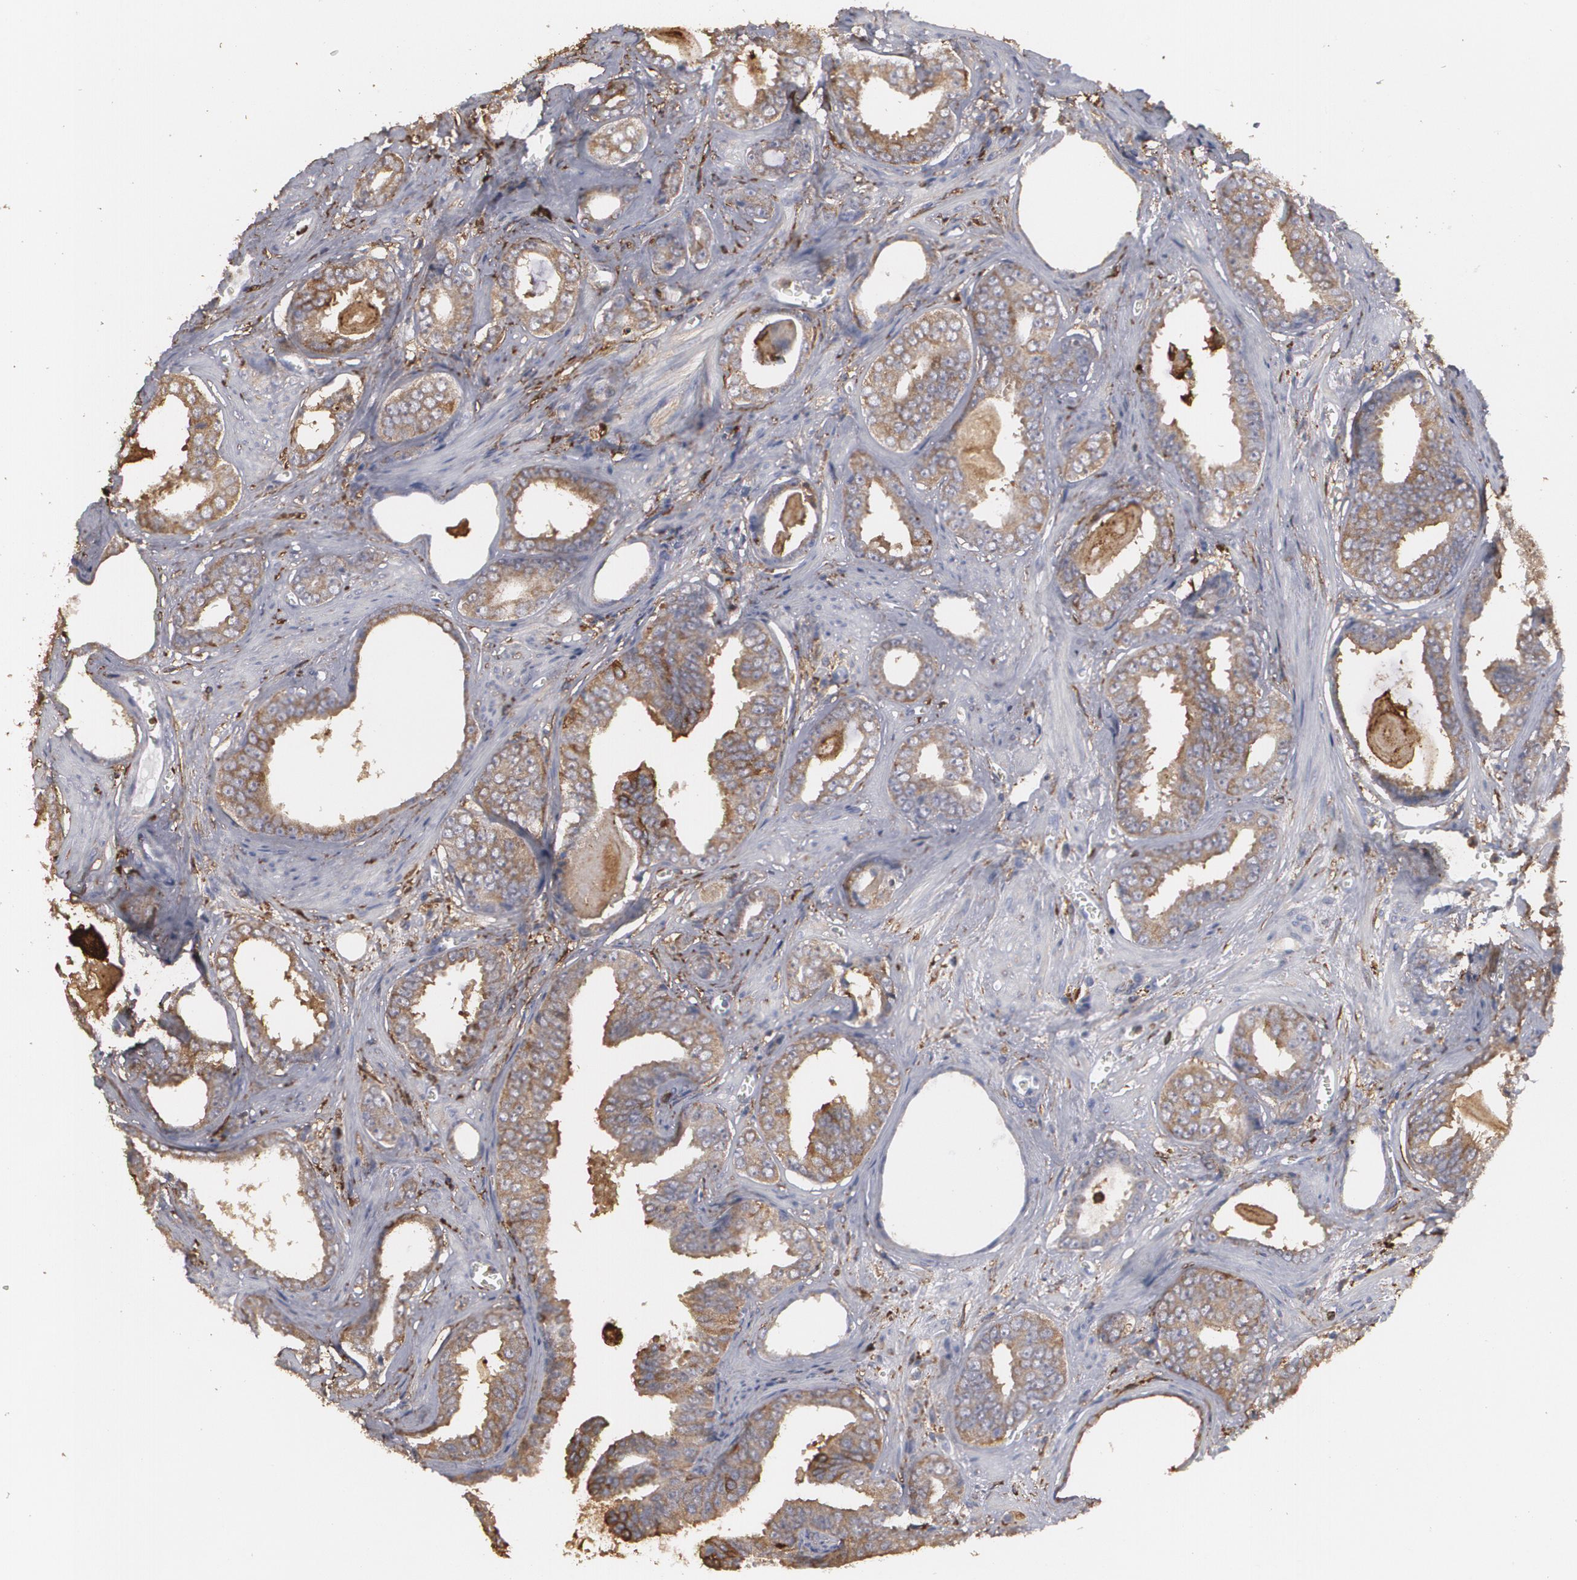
{"staining": {"intensity": "weak", "quantity": ">75%", "location": "cytoplasmic/membranous"}, "tissue": "prostate cancer", "cell_type": "Tumor cells", "image_type": "cancer", "snomed": [{"axis": "morphology", "description": "Adenocarcinoma, Medium grade"}, {"axis": "topography", "description": "Prostate"}], "caption": "An image of prostate medium-grade adenocarcinoma stained for a protein displays weak cytoplasmic/membranous brown staining in tumor cells.", "gene": "ODC1", "patient": {"sex": "male", "age": 79}}